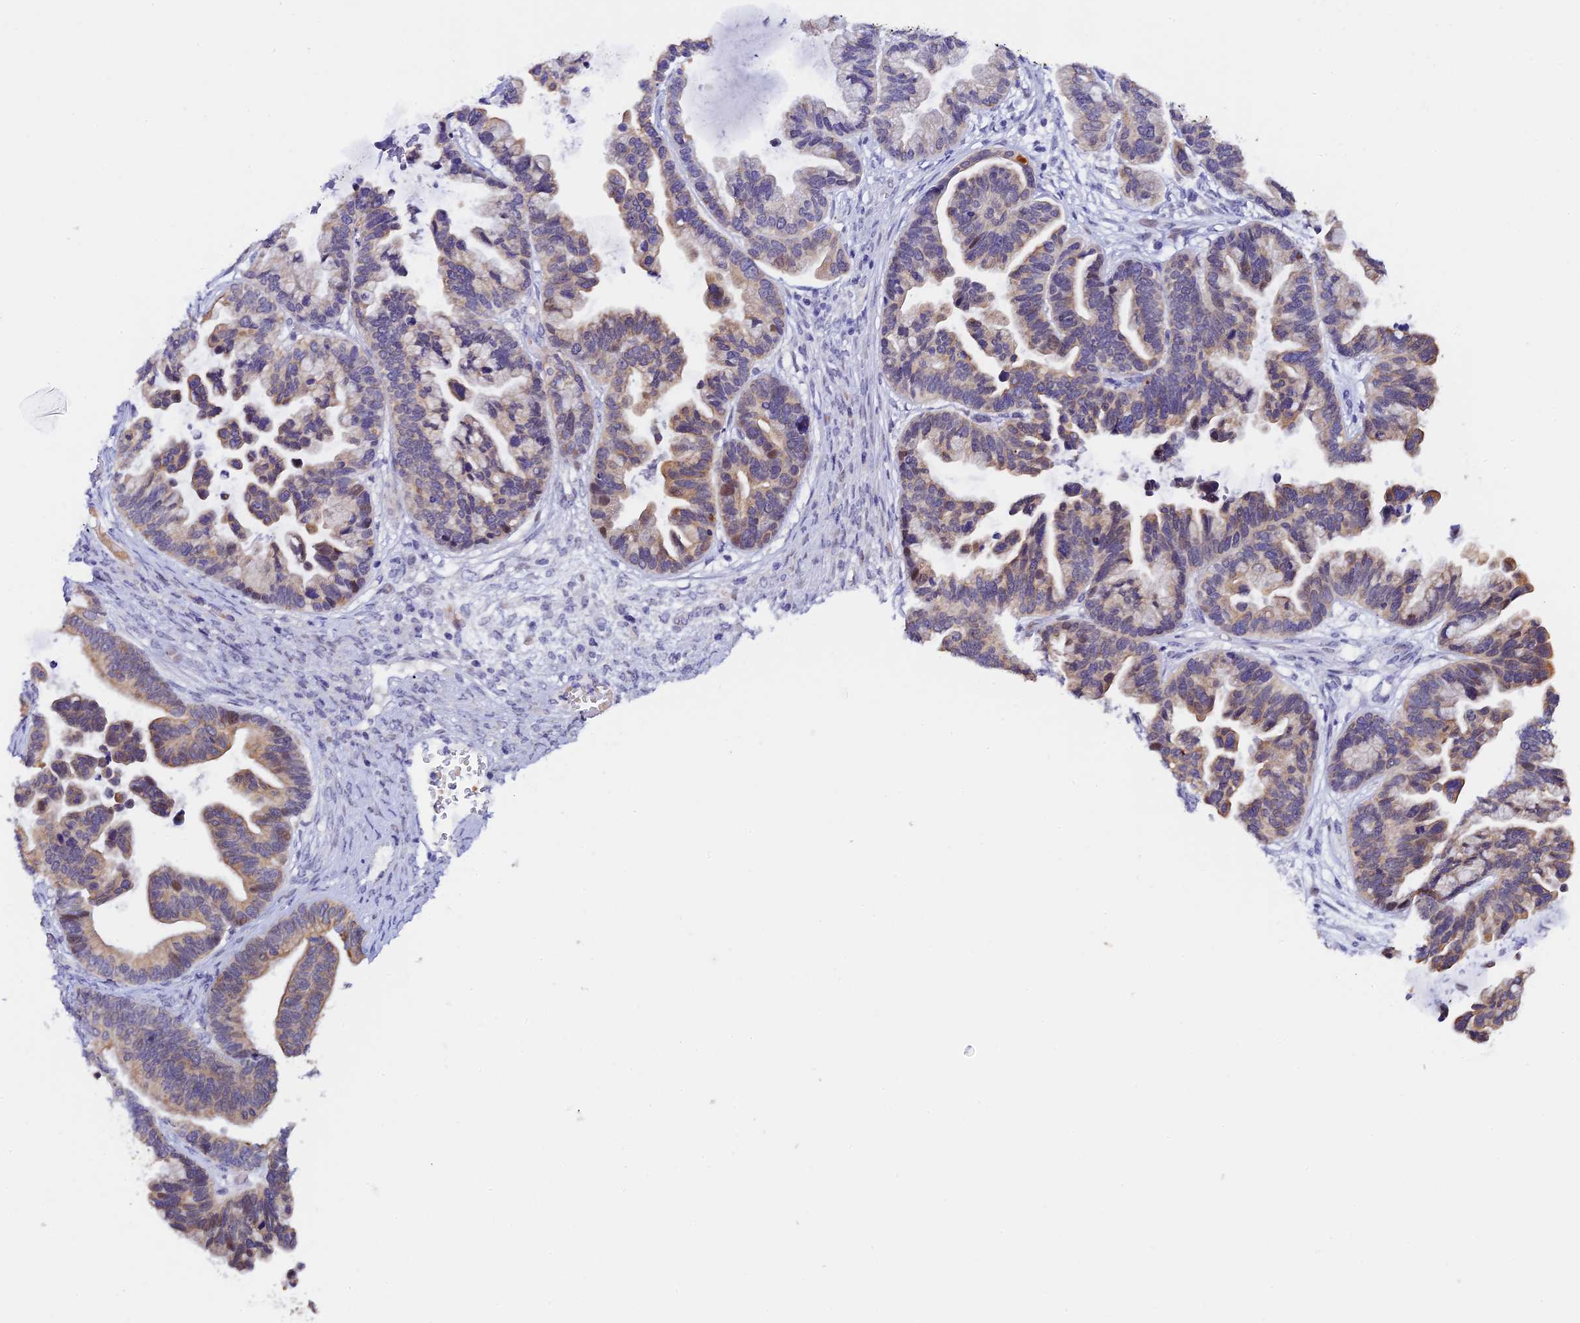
{"staining": {"intensity": "moderate", "quantity": "<25%", "location": "cytoplasmic/membranous,nuclear"}, "tissue": "ovarian cancer", "cell_type": "Tumor cells", "image_type": "cancer", "snomed": [{"axis": "morphology", "description": "Cystadenocarcinoma, serous, NOS"}, {"axis": "topography", "description": "Ovary"}], "caption": "This image reveals immunohistochemistry staining of human ovarian cancer, with low moderate cytoplasmic/membranous and nuclear expression in approximately <25% of tumor cells.", "gene": "RASGEF1B", "patient": {"sex": "female", "age": 56}}